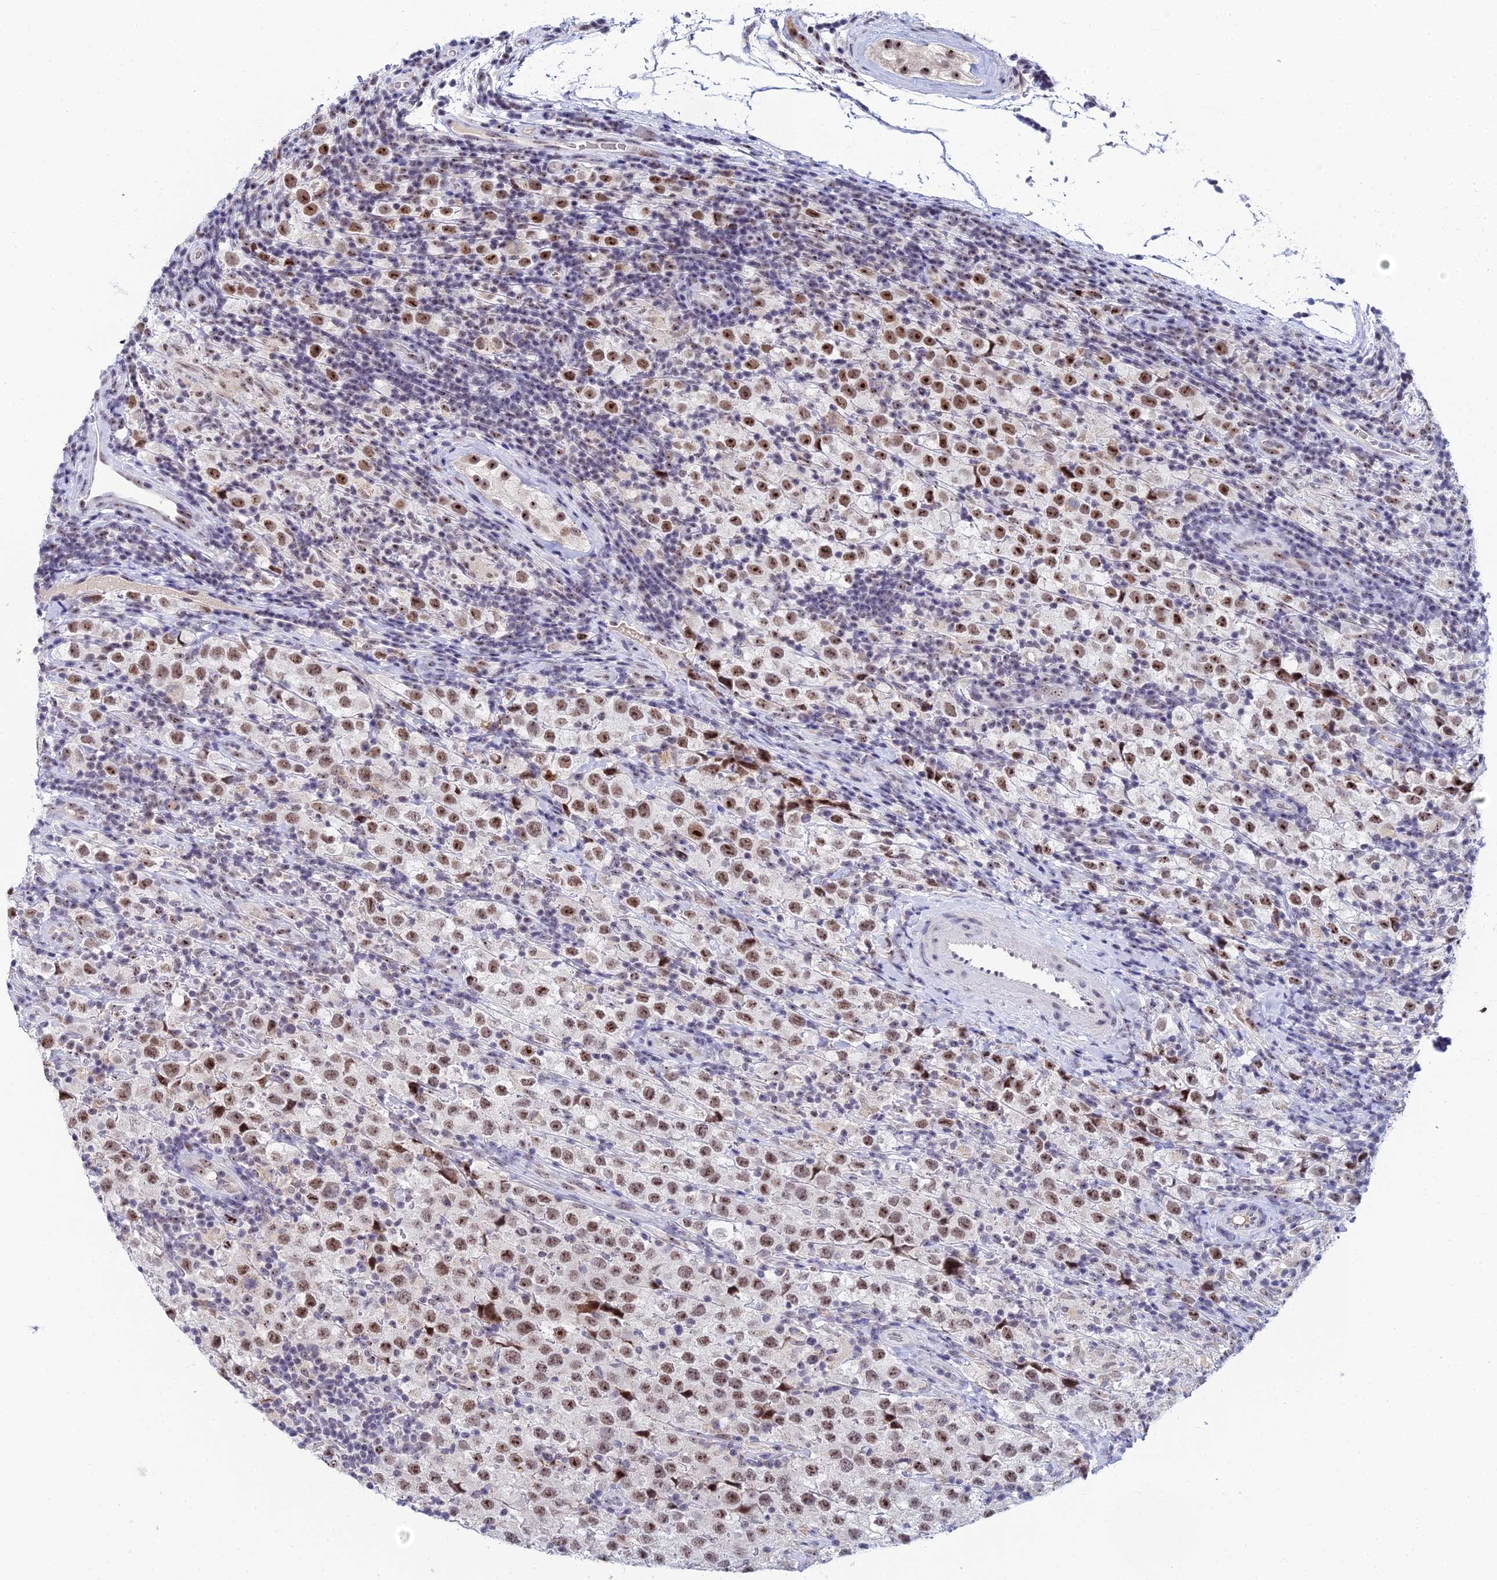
{"staining": {"intensity": "moderate", "quantity": ">75%", "location": "nuclear"}, "tissue": "testis cancer", "cell_type": "Tumor cells", "image_type": "cancer", "snomed": [{"axis": "morphology", "description": "Seminoma, NOS"}, {"axis": "morphology", "description": "Carcinoma, Embryonal, NOS"}, {"axis": "topography", "description": "Testis"}], "caption": "This micrograph exhibits immunohistochemistry (IHC) staining of human testis cancer (seminoma), with medium moderate nuclear staining in about >75% of tumor cells.", "gene": "PLPP4", "patient": {"sex": "male", "age": 41}}